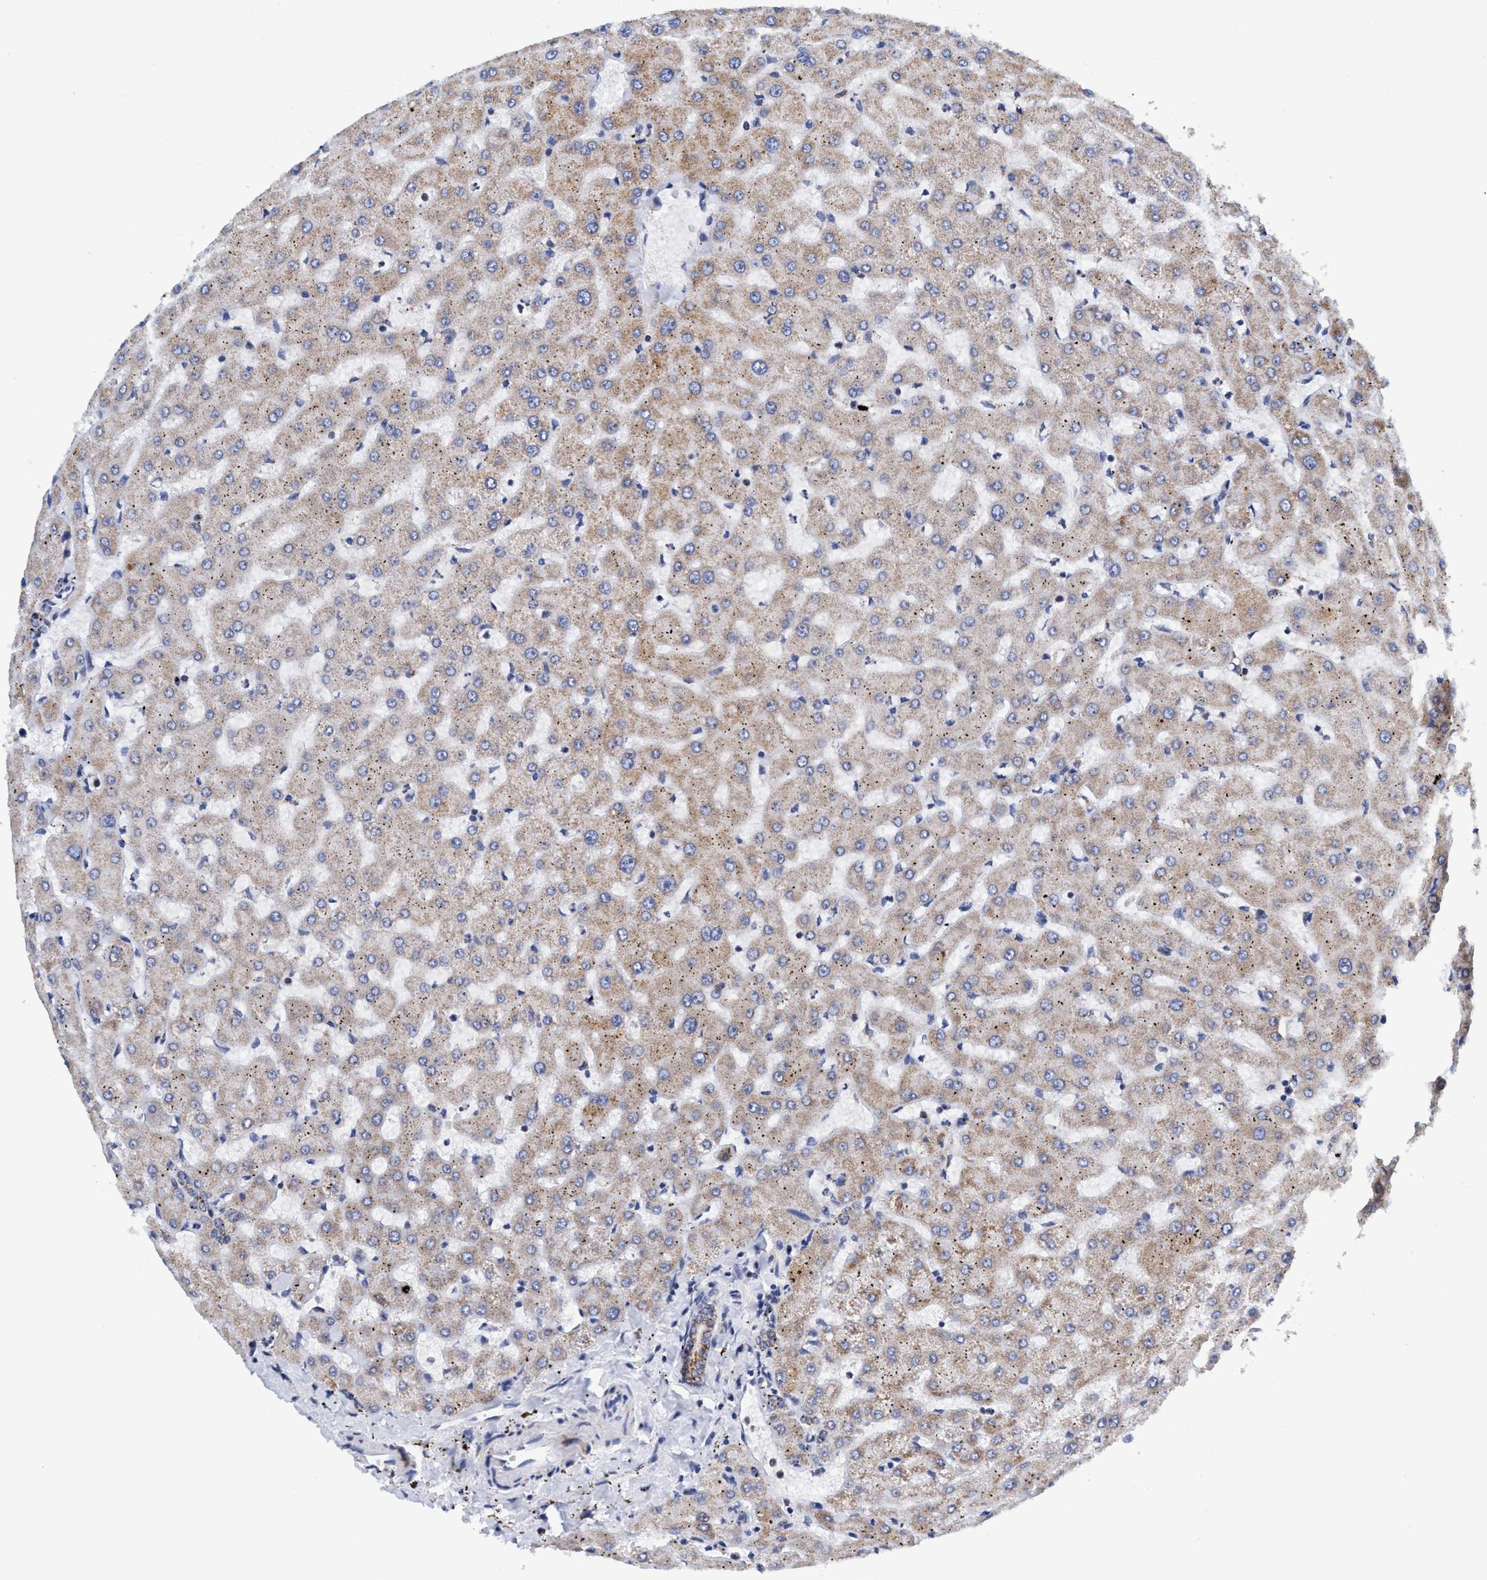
{"staining": {"intensity": "moderate", "quantity": "<25%", "location": "cytoplasmic/membranous"}, "tissue": "liver", "cell_type": "Cholangiocytes", "image_type": "normal", "snomed": [{"axis": "morphology", "description": "Normal tissue, NOS"}, {"axis": "topography", "description": "Liver"}], "caption": "An image of human liver stained for a protein exhibits moderate cytoplasmic/membranous brown staining in cholangiocytes.", "gene": "AGAP2", "patient": {"sex": "female", "age": 63}}